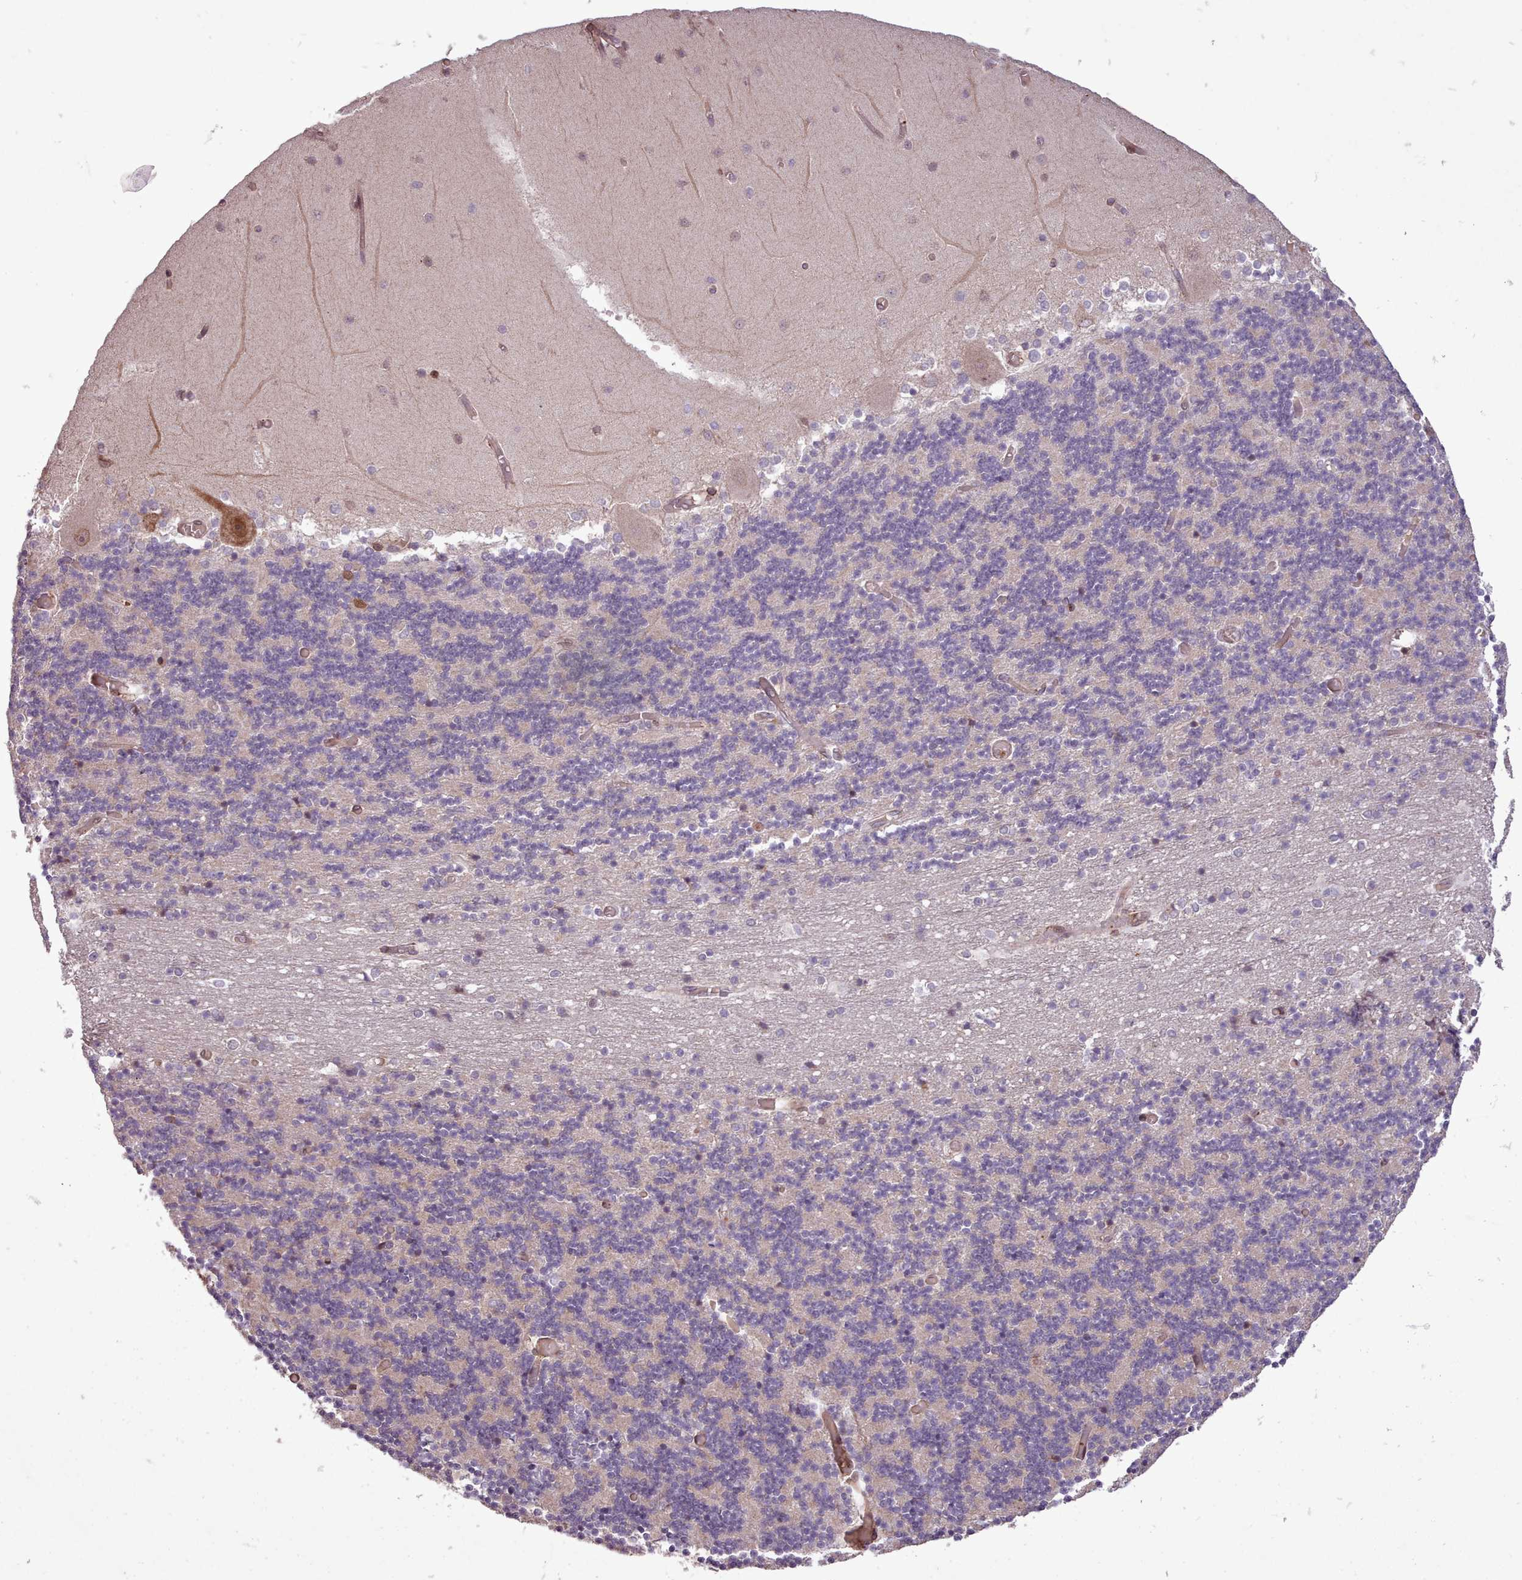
{"staining": {"intensity": "negative", "quantity": "none", "location": "none"}, "tissue": "cerebellum", "cell_type": "Cells in granular layer", "image_type": "normal", "snomed": [{"axis": "morphology", "description": "Normal tissue, NOS"}, {"axis": "topography", "description": "Cerebellum"}], "caption": "DAB (3,3'-diaminobenzidine) immunohistochemical staining of benign cerebellum shows no significant positivity in cells in granular layer. The staining was performed using DAB (3,3'-diaminobenzidine) to visualize the protein expression in brown, while the nuclei were stained in blue with hematoxylin (Magnification: 20x).", "gene": "CABP1", "patient": {"sex": "female", "age": 28}}